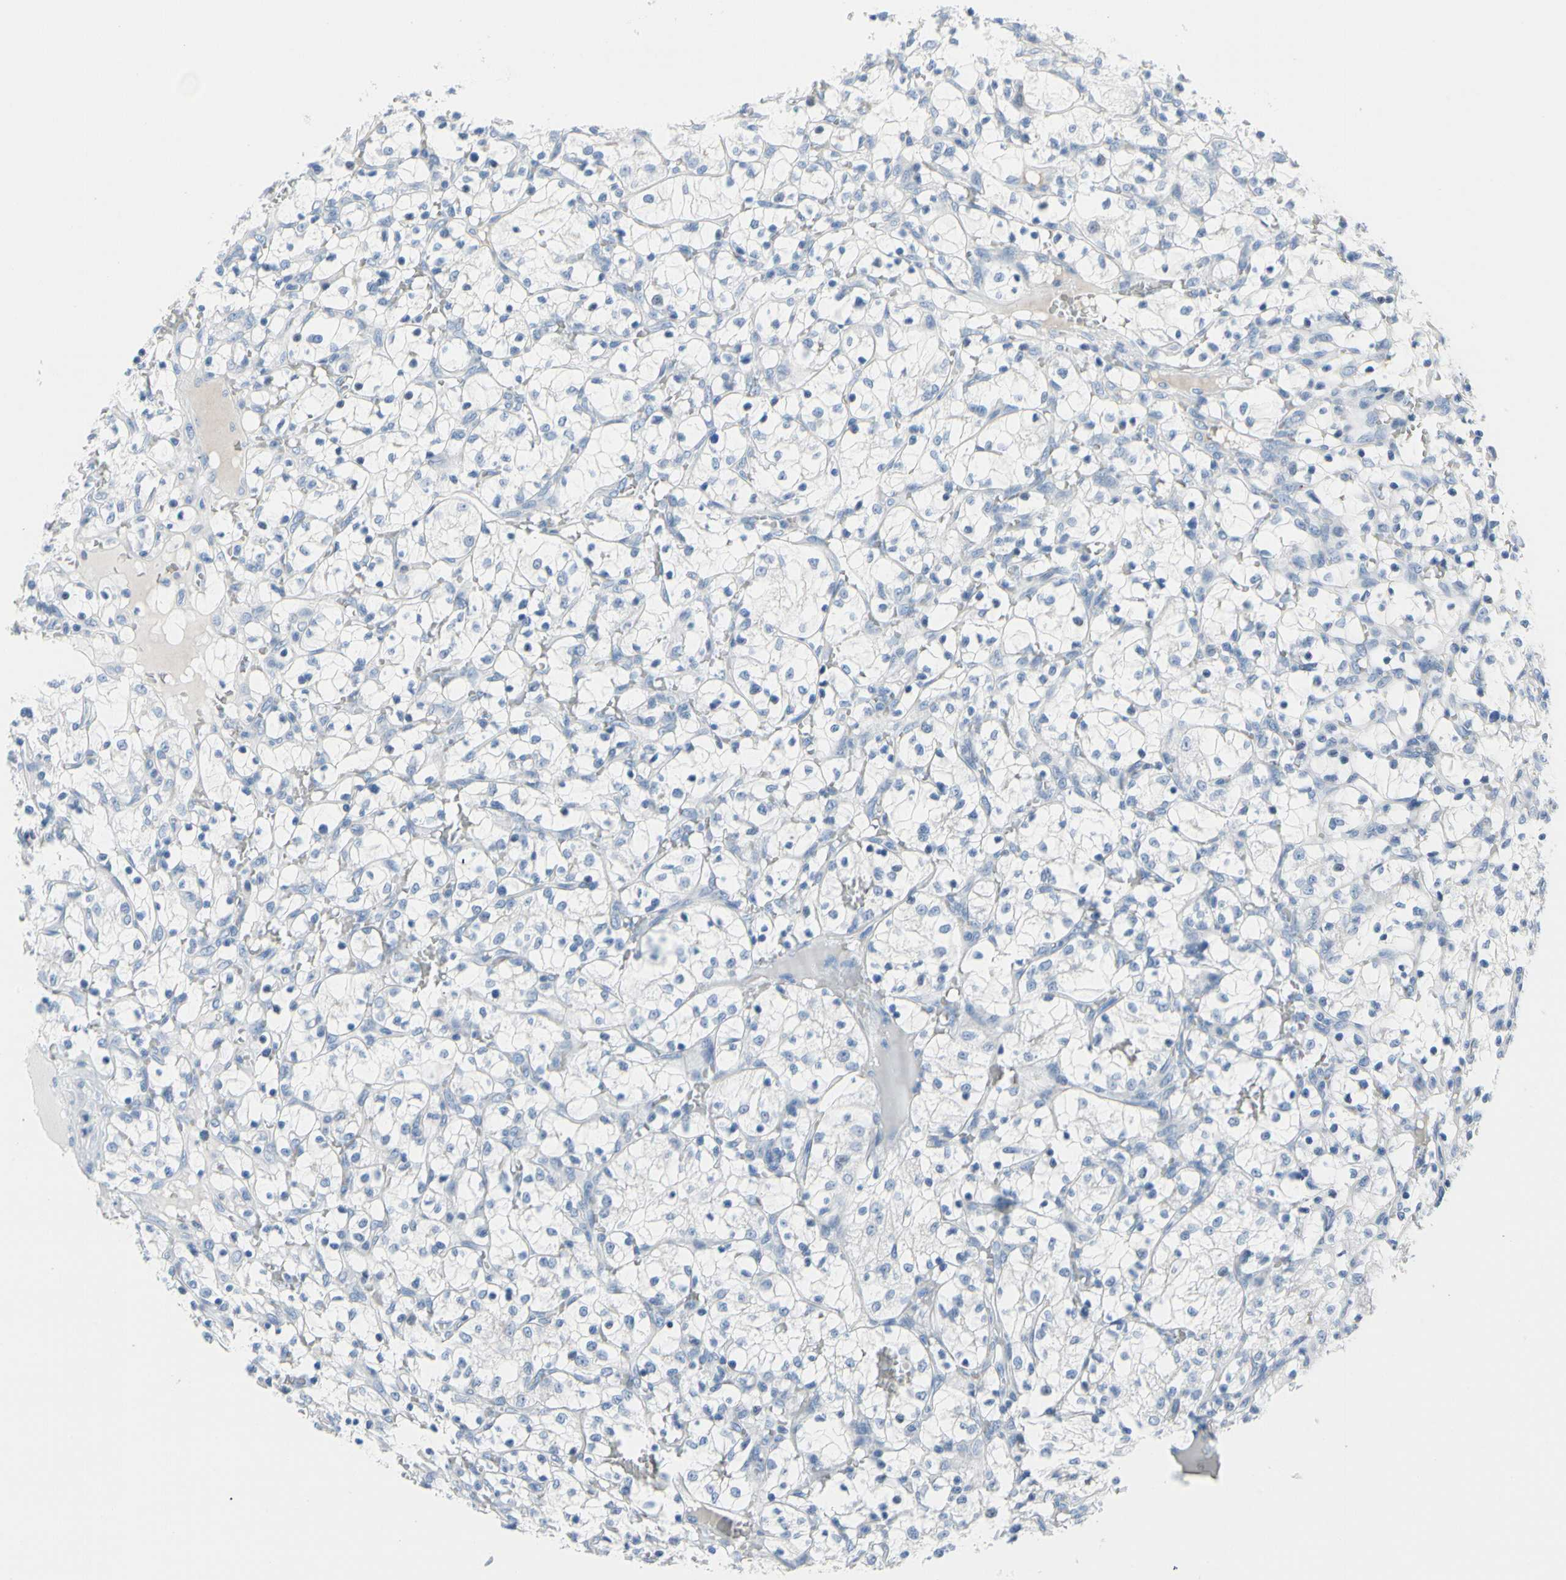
{"staining": {"intensity": "negative", "quantity": "none", "location": "none"}, "tissue": "renal cancer", "cell_type": "Tumor cells", "image_type": "cancer", "snomed": [{"axis": "morphology", "description": "Adenocarcinoma, NOS"}, {"axis": "topography", "description": "Kidney"}], "caption": "The IHC image has no significant staining in tumor cells of renal adenocarcinoma tissue. (DAB IHC visualized using brightfield microscopy, high magnification).", "gene": "MUC5B", "patient": {"sex": "female", "age": 69}}